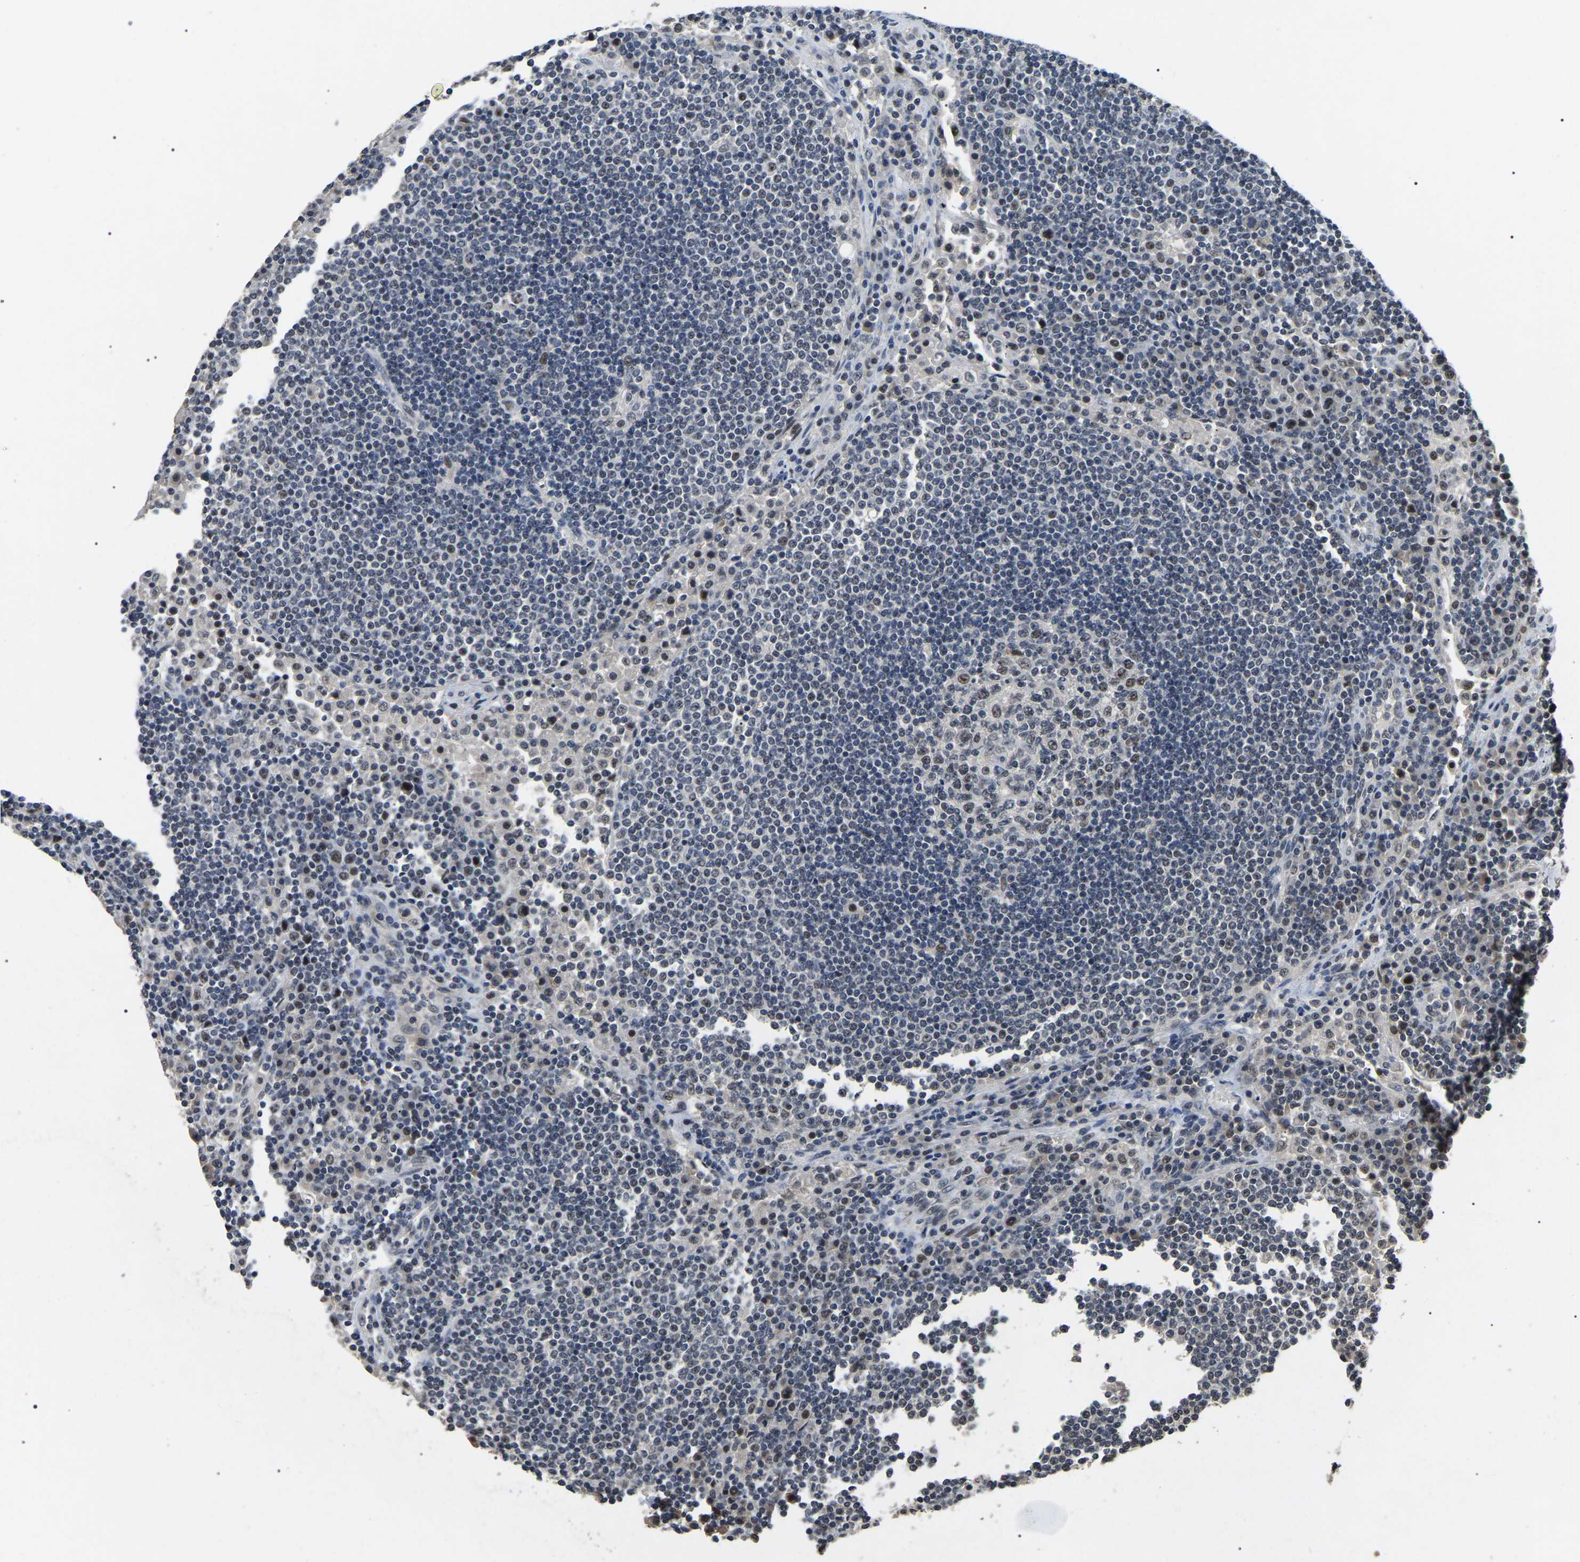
{"staining": {"intensity": "weak", "quantity": "<25%", "location": "nuclear"}, "tissue": "lymph node", "cell_type": "Germinal center cells", "image_type": "normal", "snomed": [{"axis": "morphology", "description": "Normal tissue, NOS"}, {"axis": "topography", "description": "Lymph node"}], "caption": "DAB immunohistochemical staining of unremarkable lymph node shows no significant expression in germinal center cells.", "gene": "PPM1E", "patient": {"sex": "female", "age": 53}}